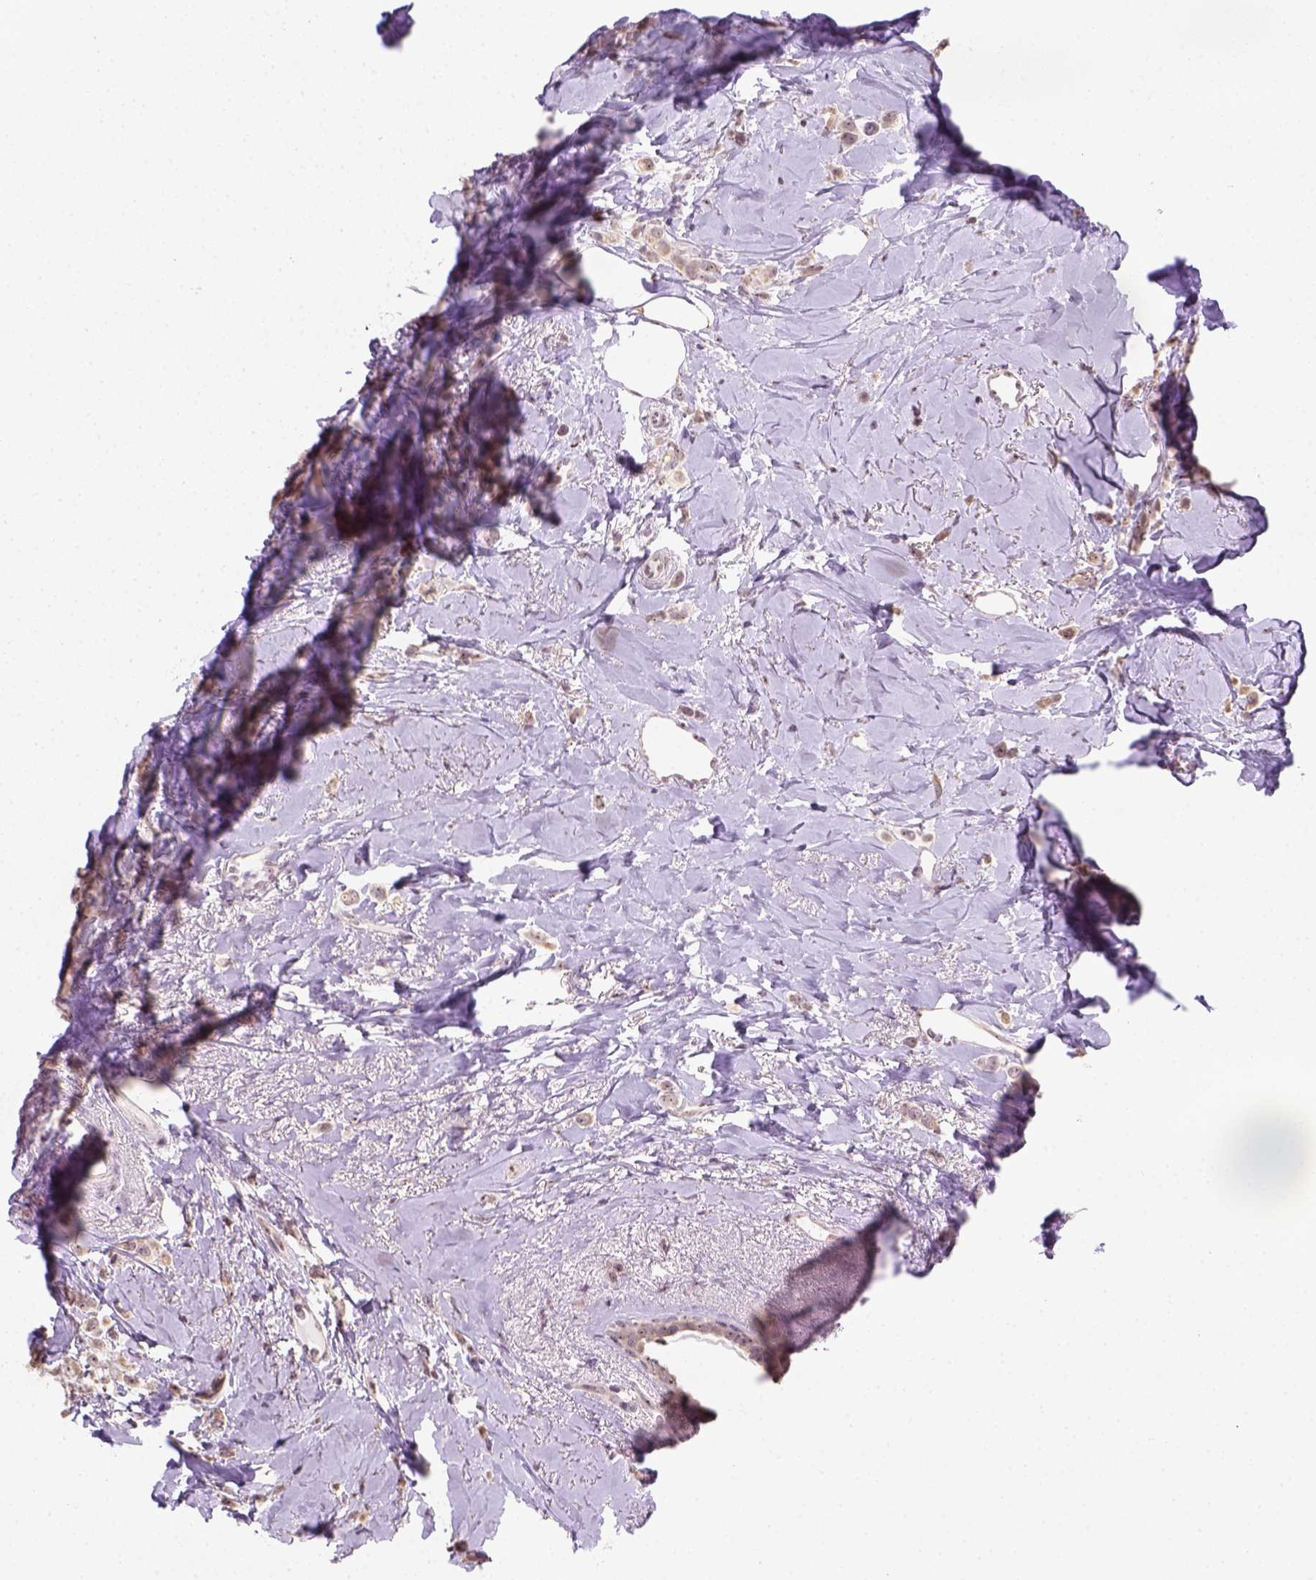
{"staining": {"intensity": "moderate", "quantity": ">75%", "location": "cytoplasmic/membranous"}, "tissue": "breast cancer", "cell_type": "Tumor cells", "image_type": "cancer", "snomed": [{"axis": "morphology", "description": "Lobular carcinoma"}, {"axis": "topography", "description": "Breast"}], "caption": "Breast lobular carcinoma stained with a brown dye exhibits moderate cytoplasmic/membranous positive staining in approximately >75% of tumor cells.", "gene": "DDX50", "patient": {"sex": "female", "age": 66}}